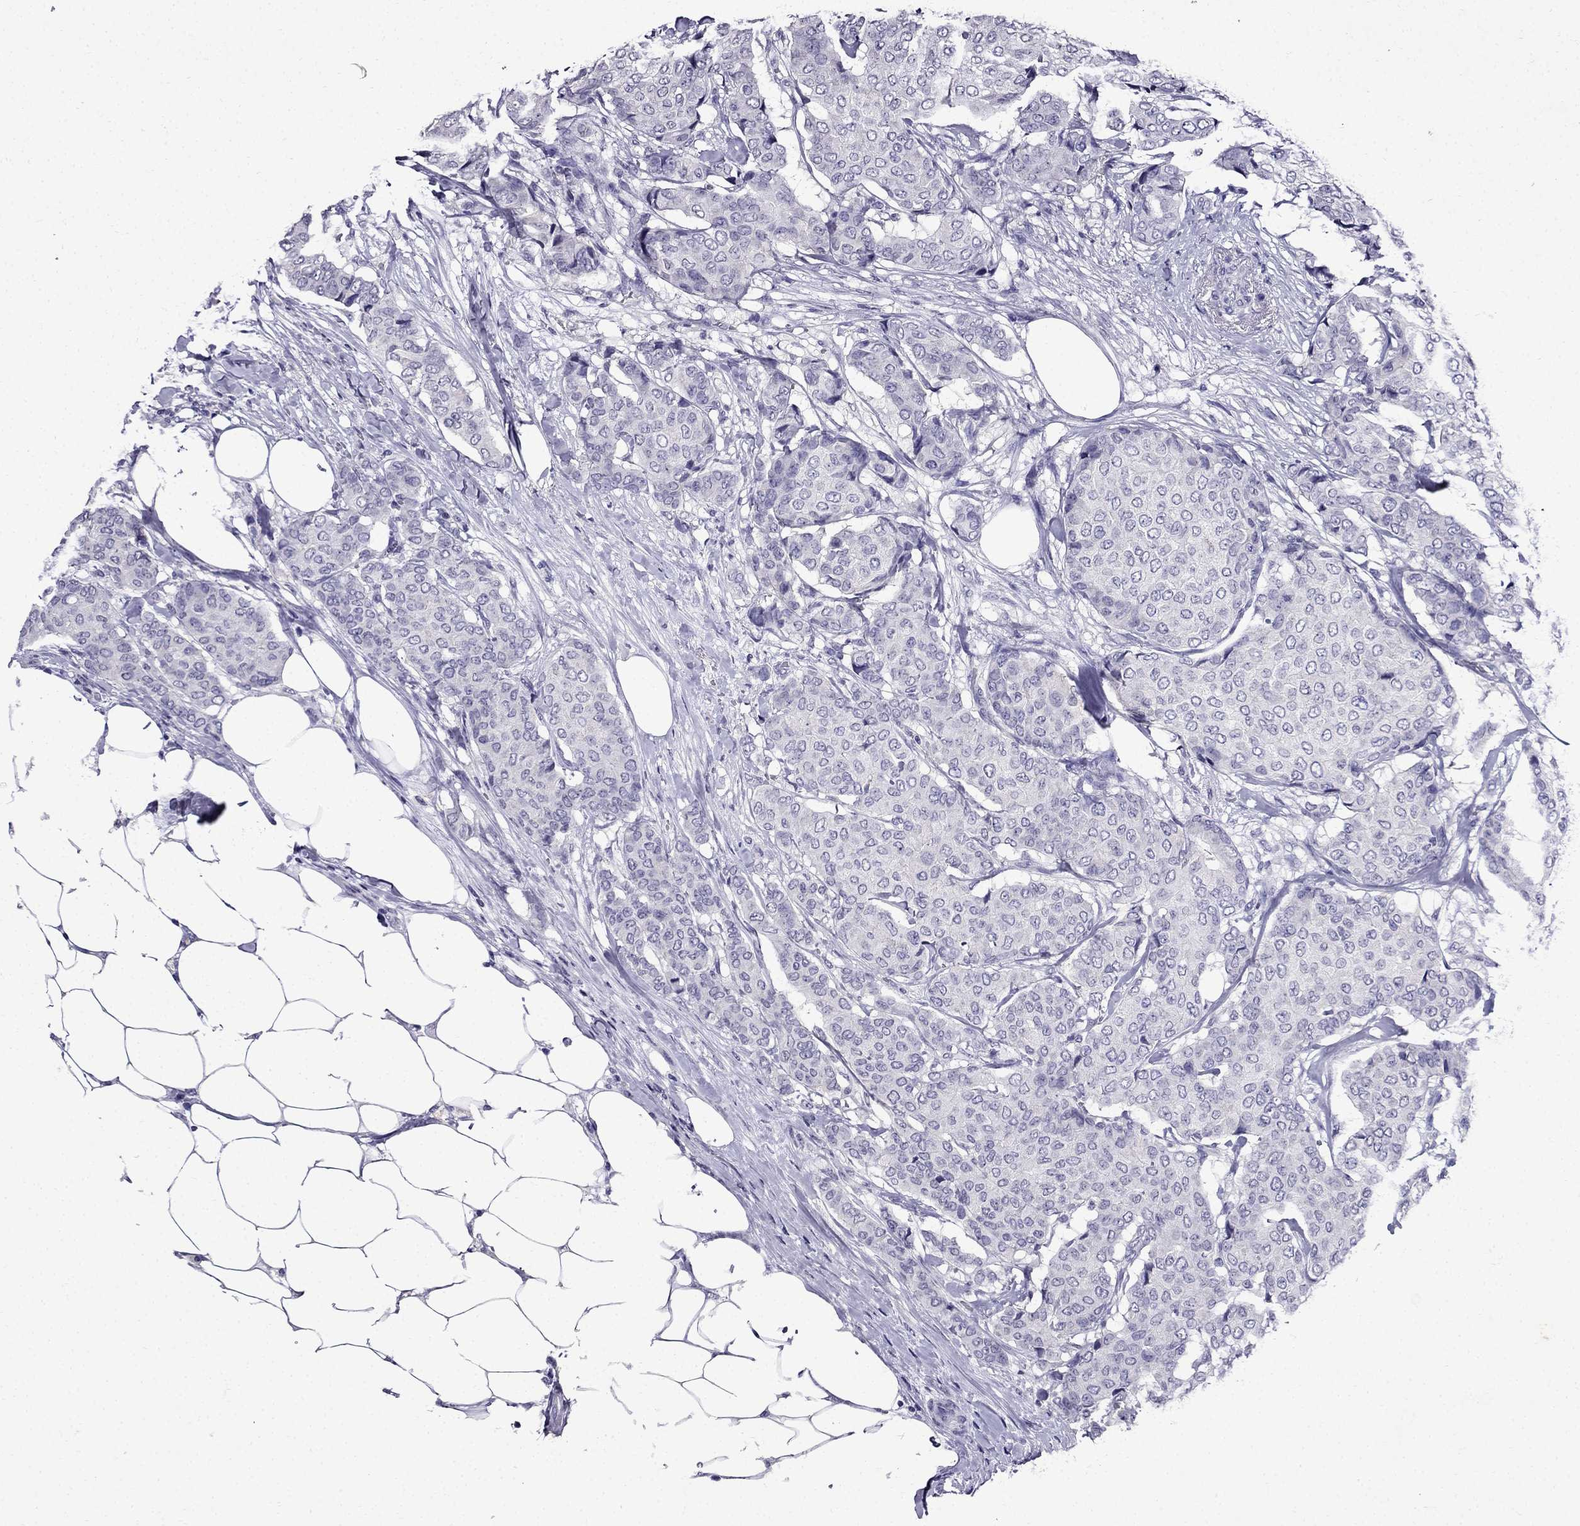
{"staining": {"intensity": "negative", "quantity": "none", "location": "none"}, "tissue": "breast cancer", "cell_type": "Tumor cells", "image_type": "cancer", "snomed": [{"axis": "morphology", "description": "Duct carcinoma"}, {"axis": "topography", "description": "Breast"}], "caption": "This photomicrograph is of intraductal carcinoma (breast) stained with immunohistochemistry to label a protein in brown with the nuclei are counter-stained blue. There is no staining in tumor cells.", "gene": "DNAH17", "patient": {"sex": "female", "age": 75}}